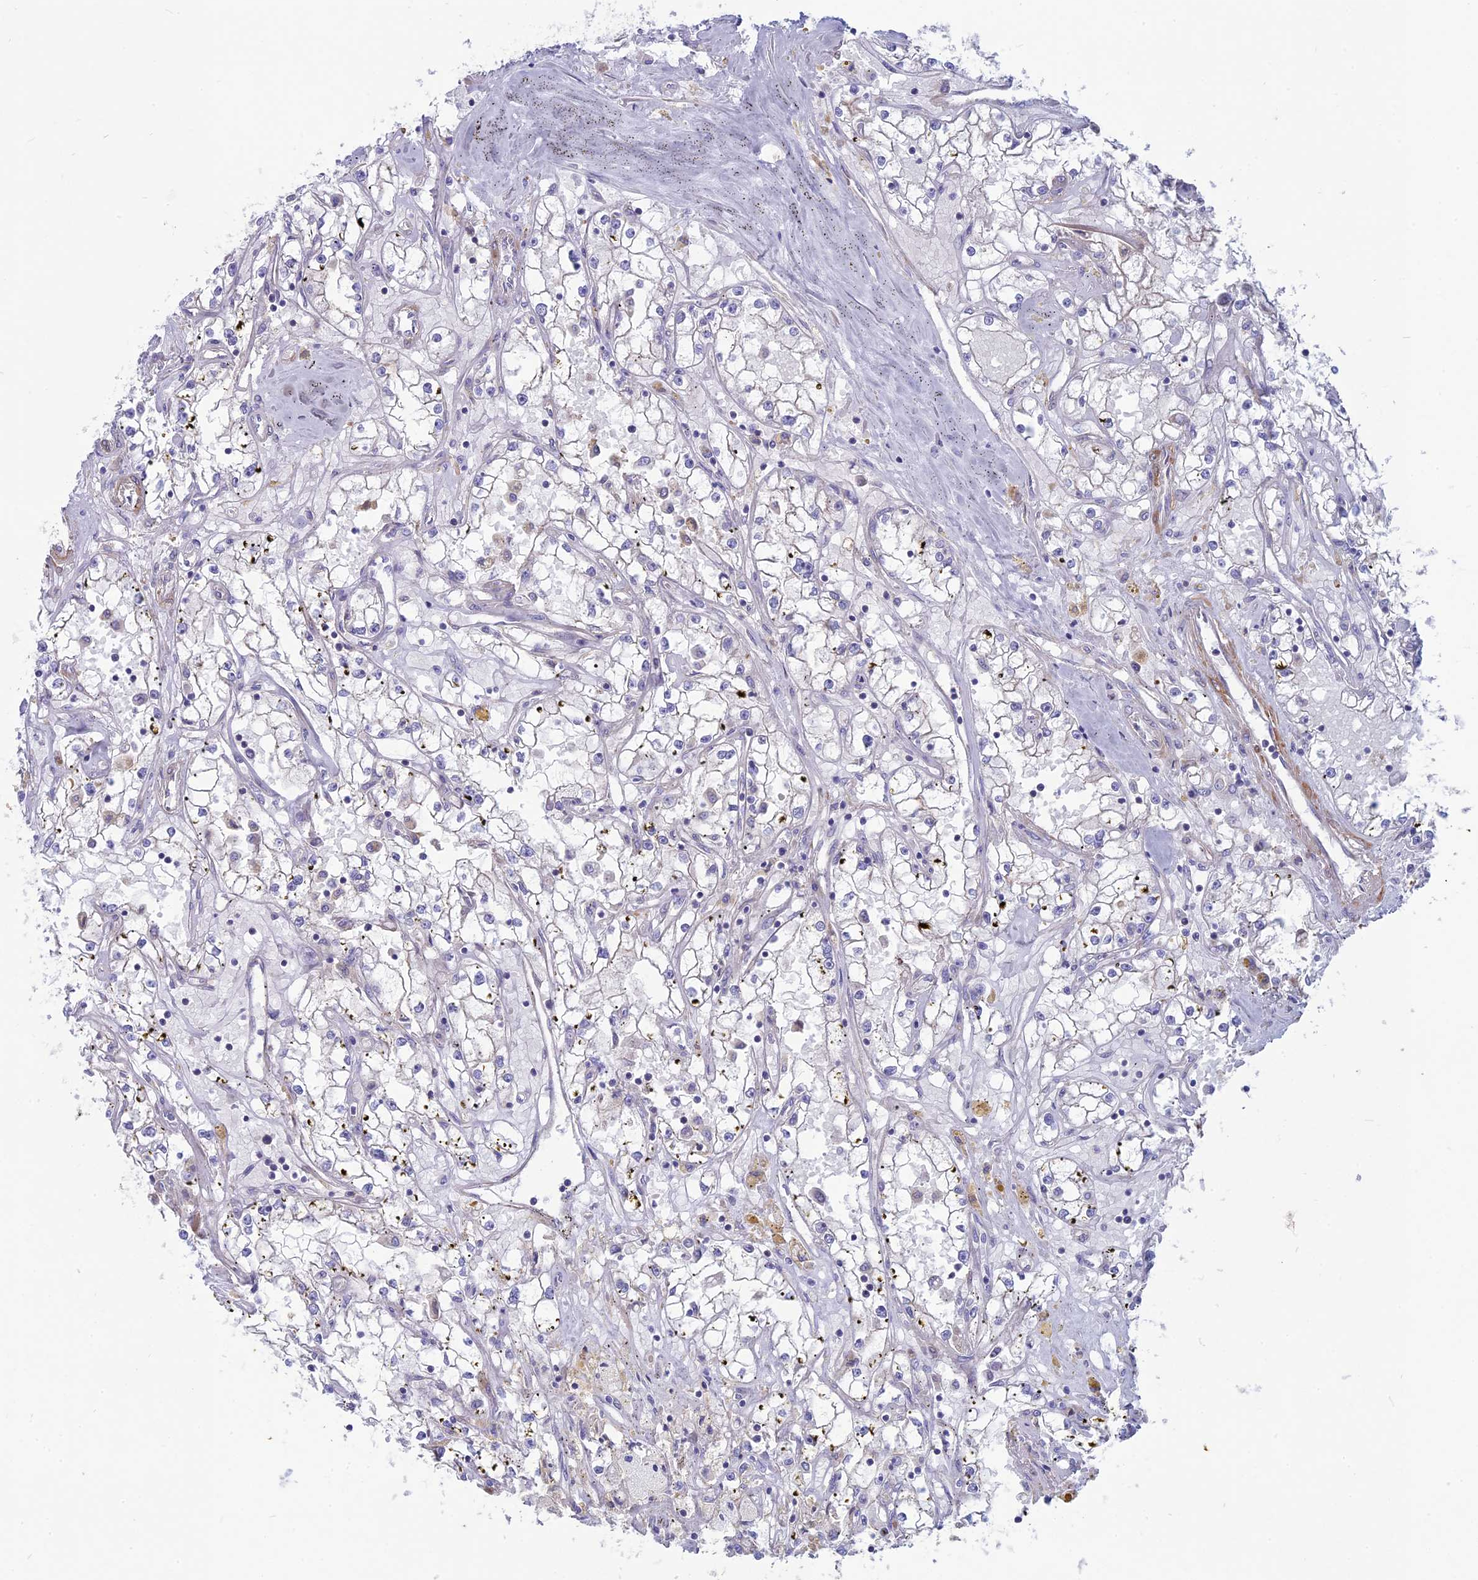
{"staining": {"intensity": "negative", "quantity": "none", "location": "none"}, "tissue": "renal cancer", "cell_type": "Tumor cells", "image_type": "cancer", "snomed": [{"axis": "morphology", "description": "Adenocarcinoma, NOS"}, {"axis": "topography", "description": "Kidney"}], "caption": "The image displays no significant staining in tumor cells of renal cancer (adenocarcinoma). The staining was performed using DAB to visualize the protein expression in brown, while the nuclei were stained in blue with hematoxylin (Magnification: 20x).", "gene": "MYO5B", "patient": {"sex": "male", "age": 56}}